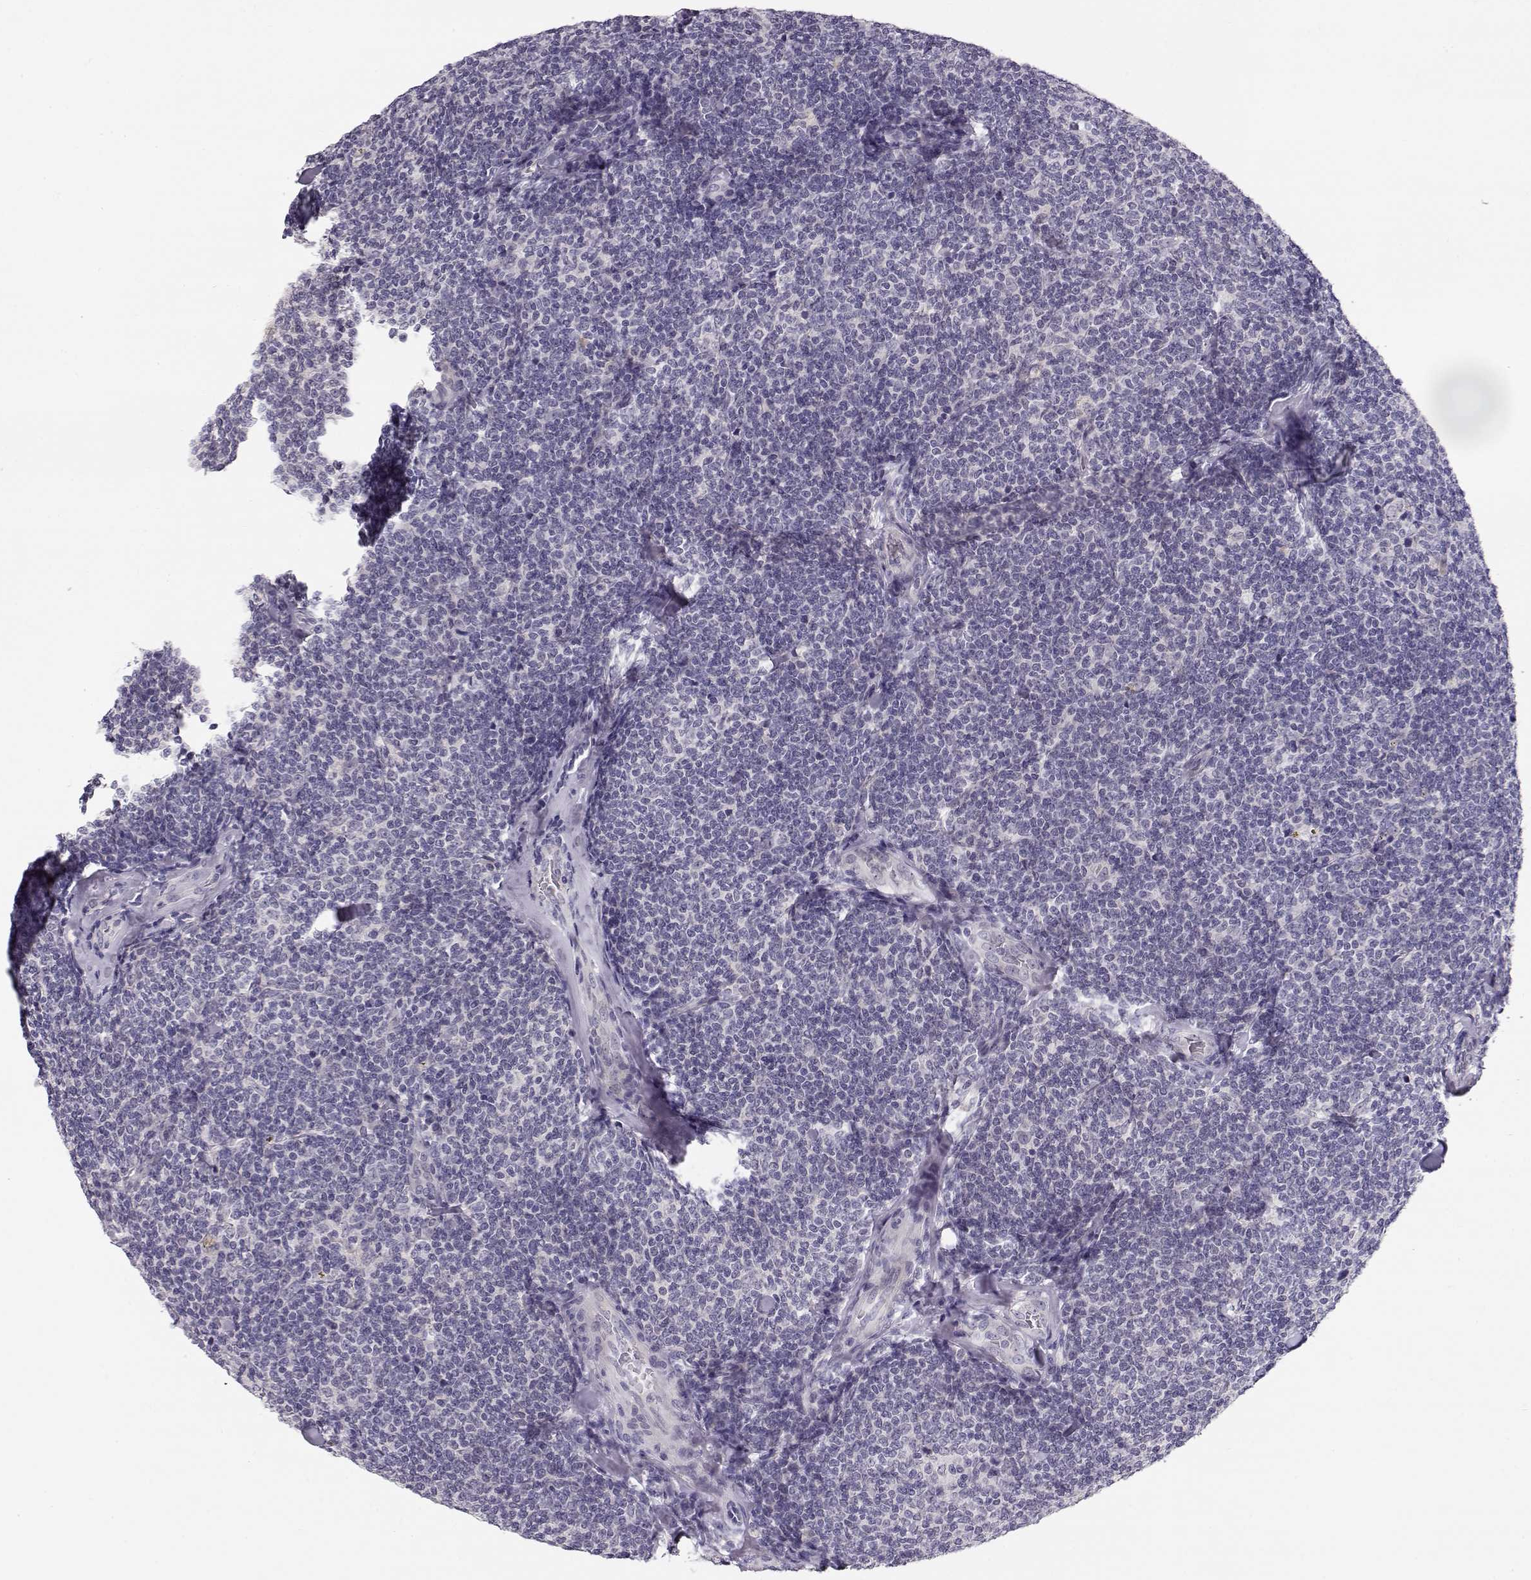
{"staining": {"intensity": "negative", "quantity": "none", "location": "none"}, "tissue": "lymphoma", "cell_type": "Tumor cells", "image_type": "cancer", "snomed": [{"axis": "morphology", "description": "Malignant lymphoma, non-Hodgkin's type, Low grade"}, {"axis": "topography", "description": "Lymph node"}], "caption": "Immunohistochemical staining of human low-grade malignant lymphoma, non-Hodgkin's type demonstrates no significant positivity in tumor cells.", "gene": "TTC26", "patient": {"sex": "female", "age": 56}}